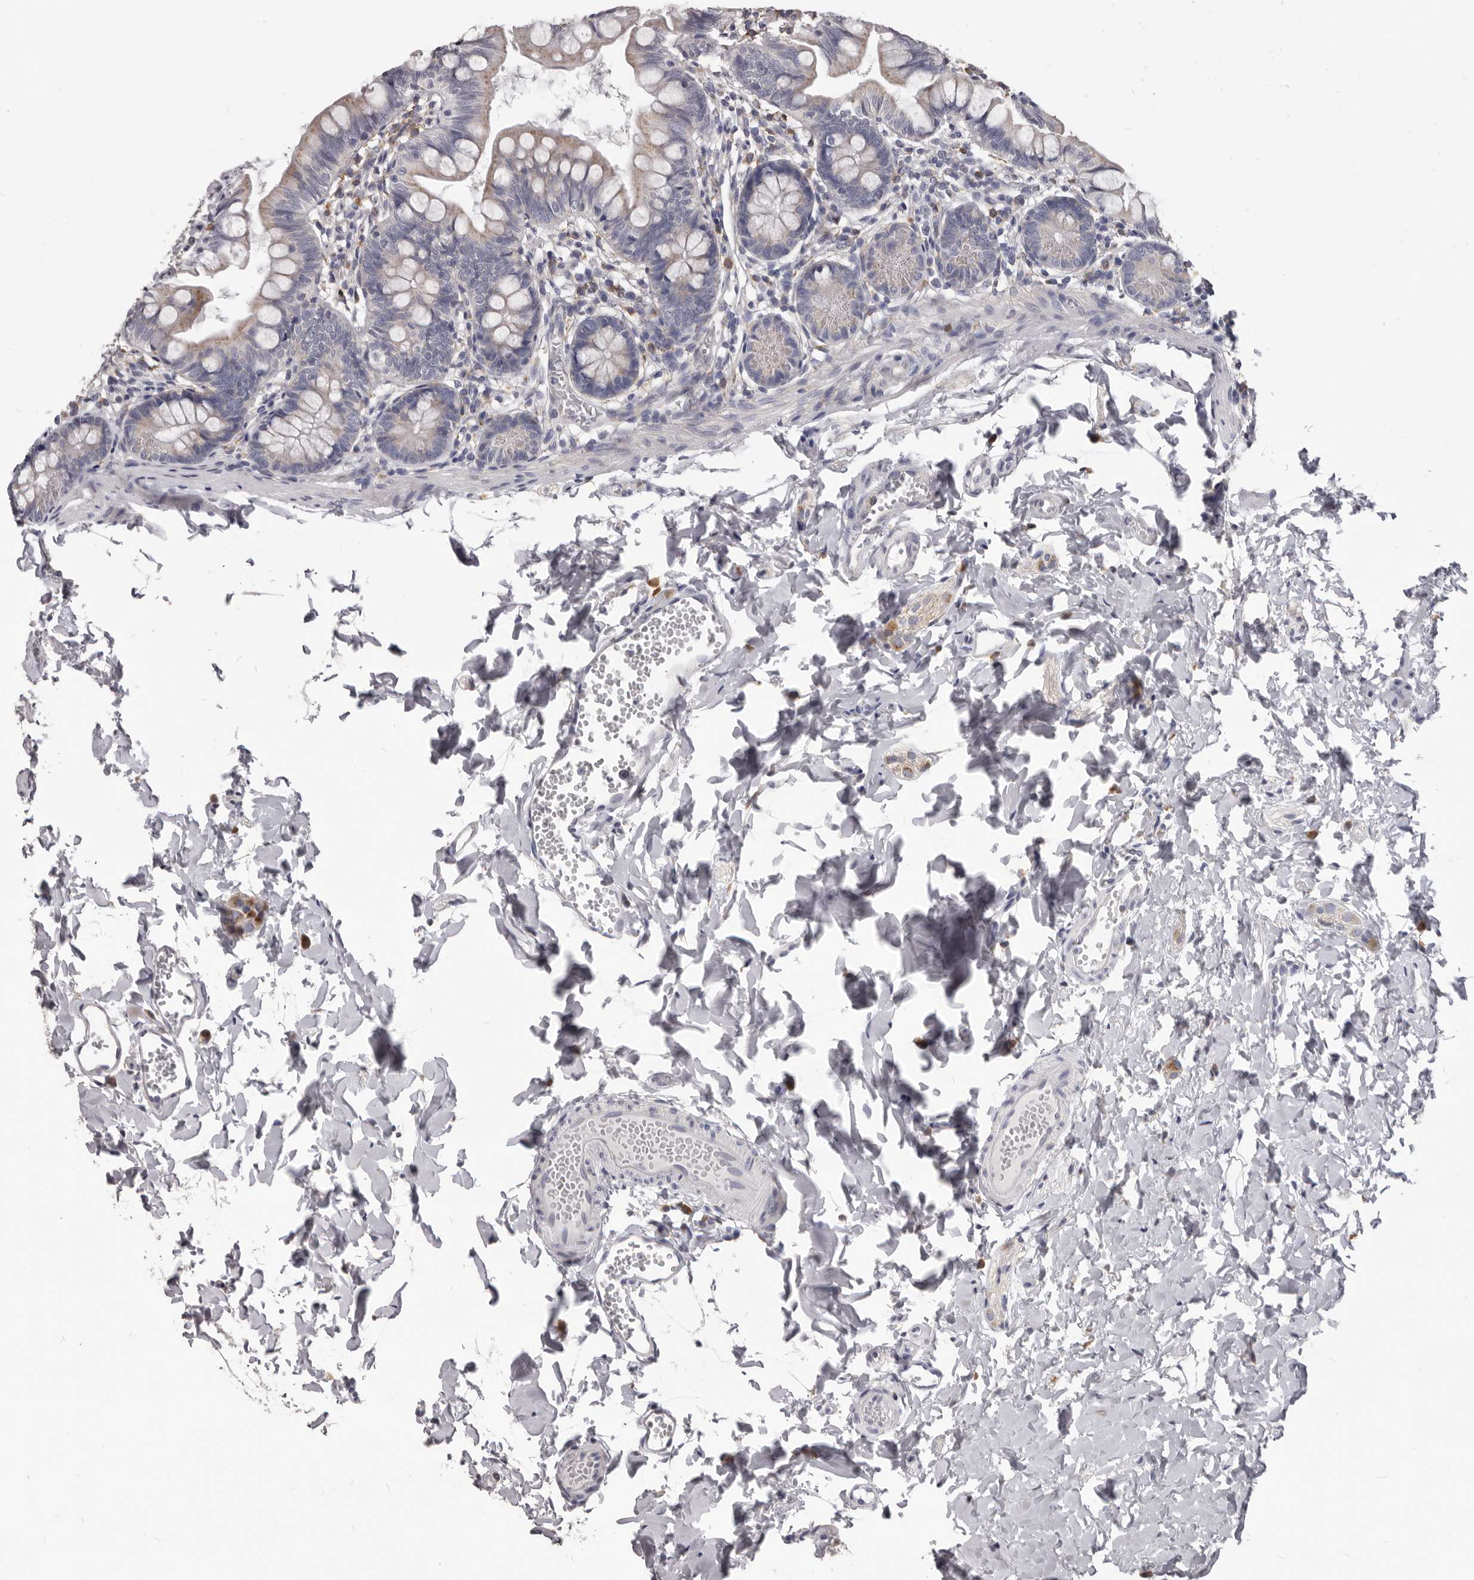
{"staining": {"intensity": "weak", "quantity": "<25%", "location": "cytoplasmic/membranous"}, "tissue": "small intestine", "cell_type": "Glandular cells", "image_type": "normal", "snomed": [{"axis": "morphology", "description": "Normal tissue, NOS"}, {"axis": "topography", "description": "Small intestine"}], "caption": "Immunohistochemistry (IHC) micrograph of unremarkable small intestine: small intestine stained with DAB (3,3'-diaminobenzidine) displays no significant protein staining in glandular cells.", "gene": "PI4K2A", "patient": {"sex": "male", "age": 7}}